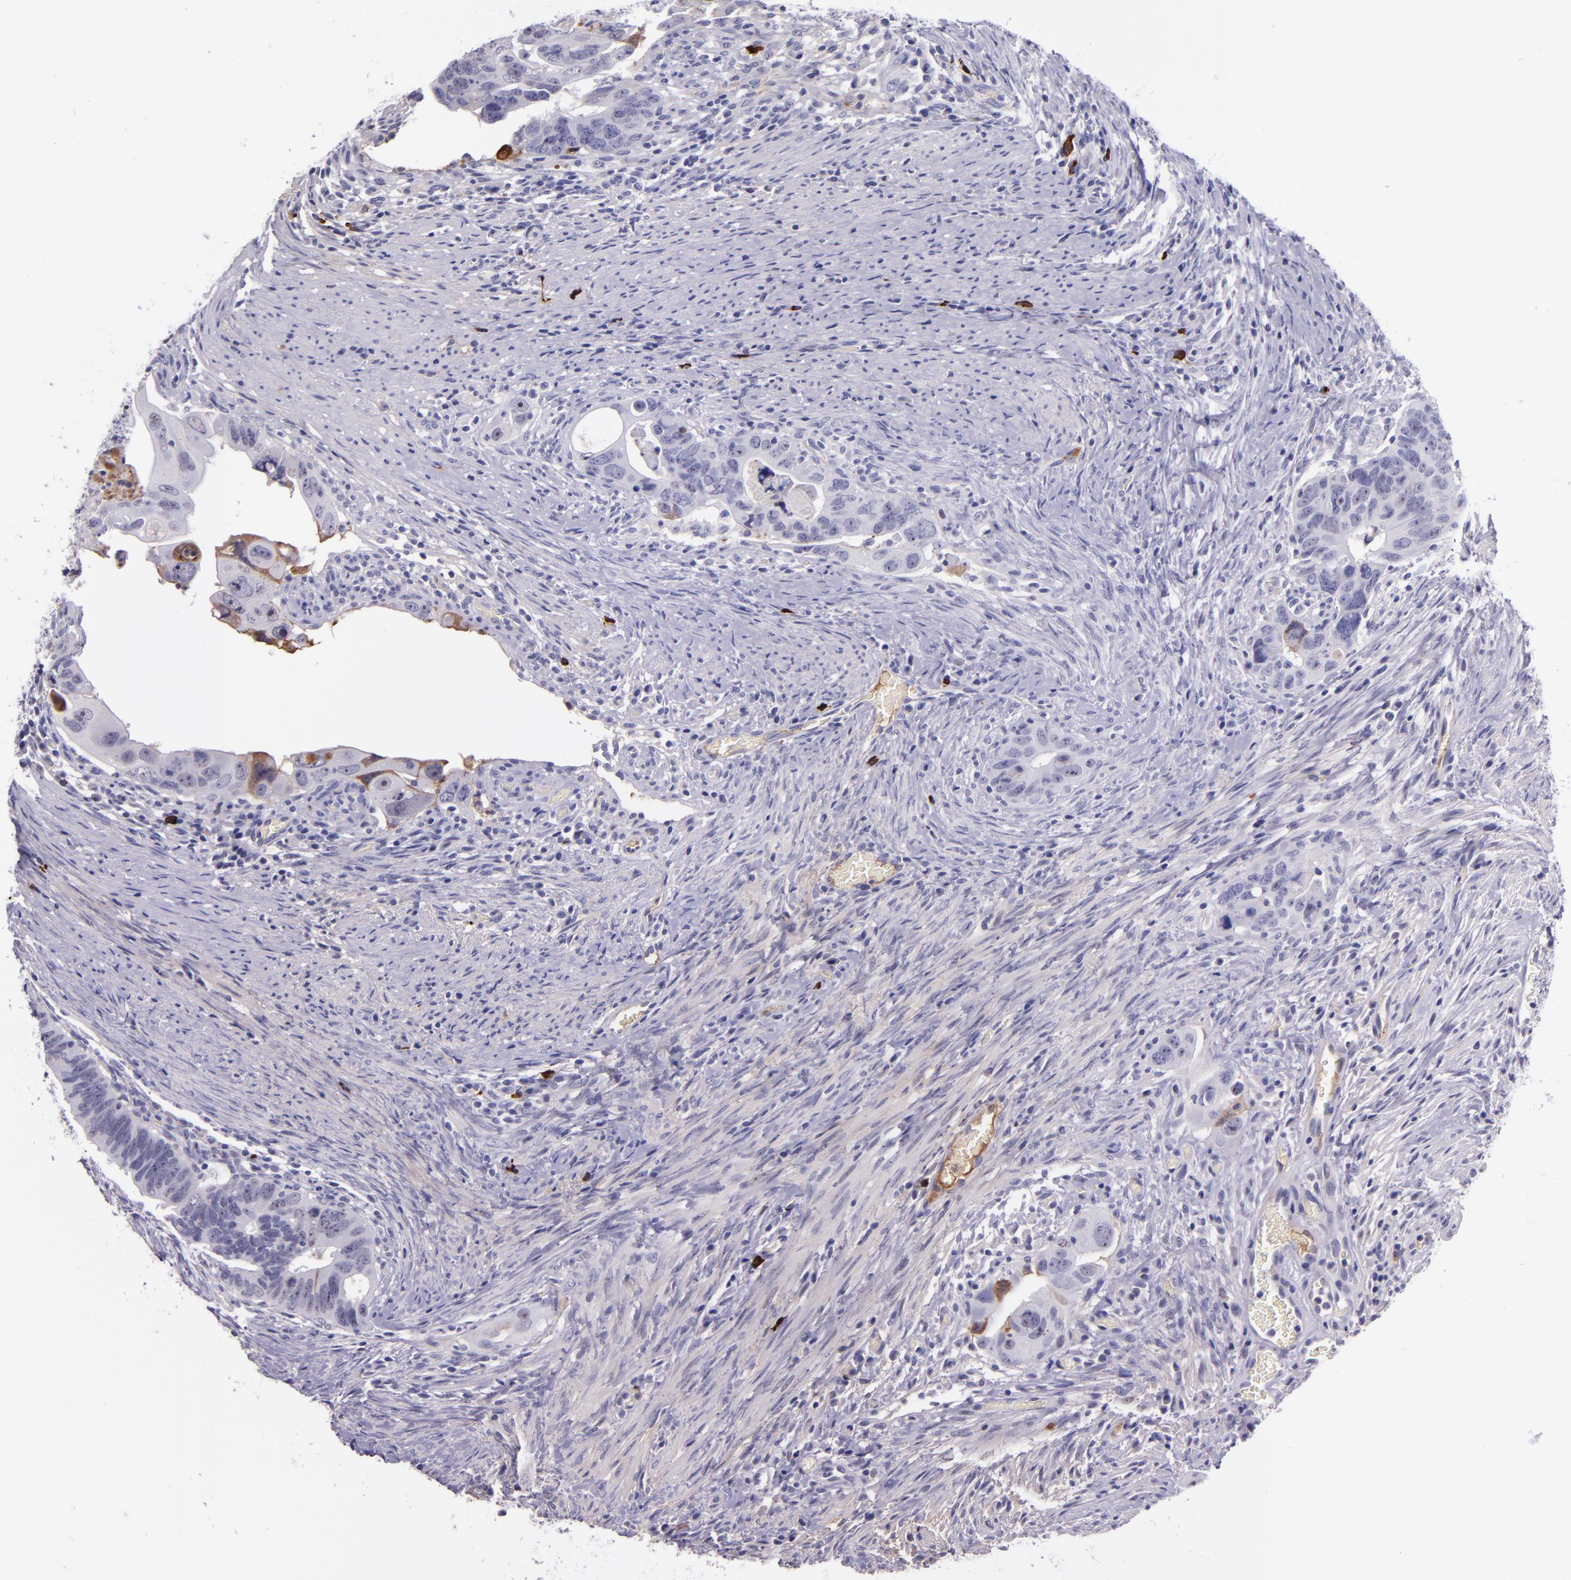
{"staining": {"intensity": "negative", "quantity": "none", "location": "none"}, "tissue": "colorectal cancer", "cell_type": "Tumor cells", "image_type": "cancer", "snomed": [{"axis": "morphology", "description": "Adenocarcinoma, NOS"}, {"axis": "topography", "description": "Rectum"}], "caption": "High magnification brightfield microscopy of colorectal cancer (adenocarcinoma) stained with DAB (3,3'-diaminobenzidine) (brown) and counterstained with hematoxylin (blue): tumor cells show no significant positivity.", "gene": "KNG1", "patient": {"sex": "male", "age": 53}}